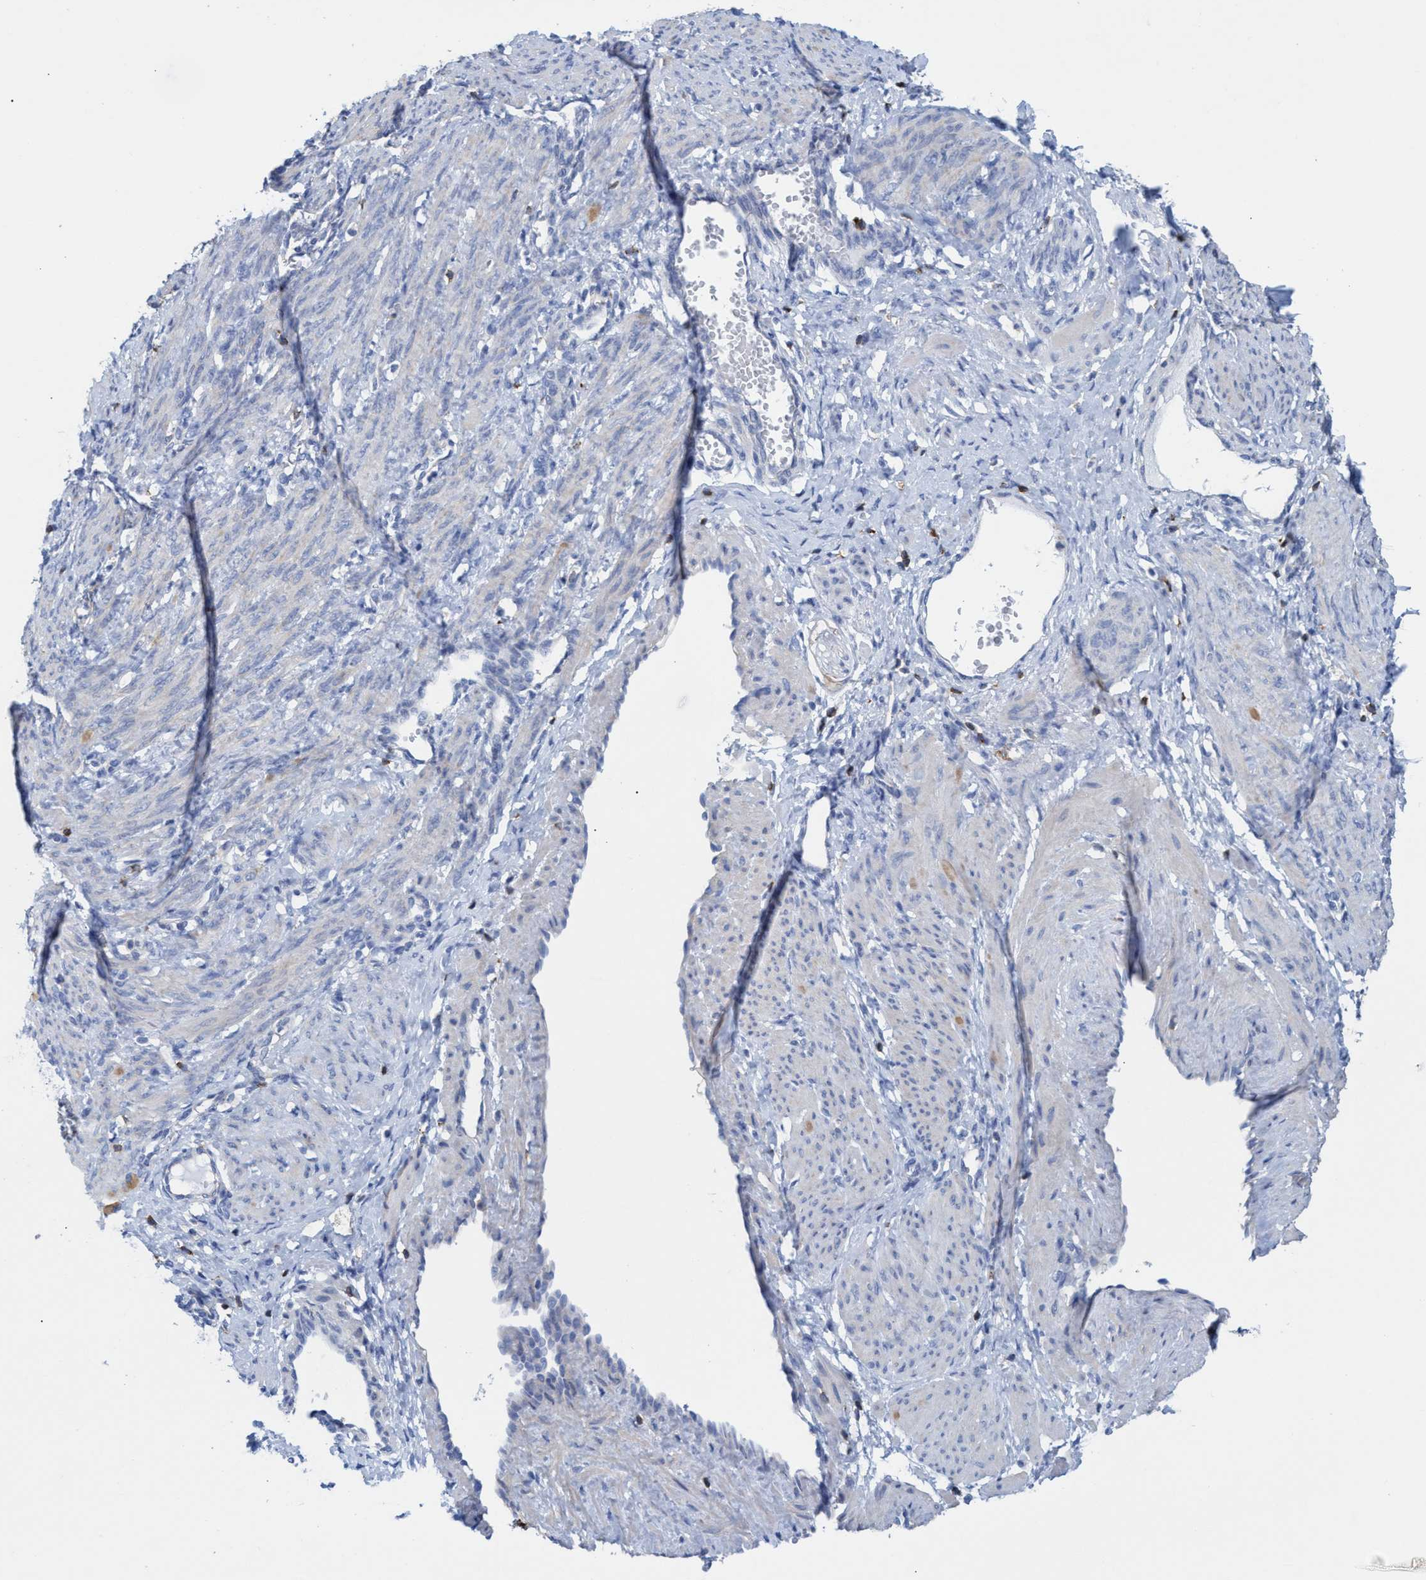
{"staining": {"intensity": "negative", "quantity": "none", "location": "none"}, "tissue": "smooth muscle", "cell_type": "Smooth muscle cells", "image_type": "normal", "snomed": [{"axis": "morphology", "description": "Normal tissue, NOS"}, {"axis": "topography", "description": "Endometrium"}], "caption": "An image of smooth muscle stained for a protein exhibits no brown staining in smooth muscle cells.", "gene": "EZR", "patient": {"sex": "female", "age": 33}}